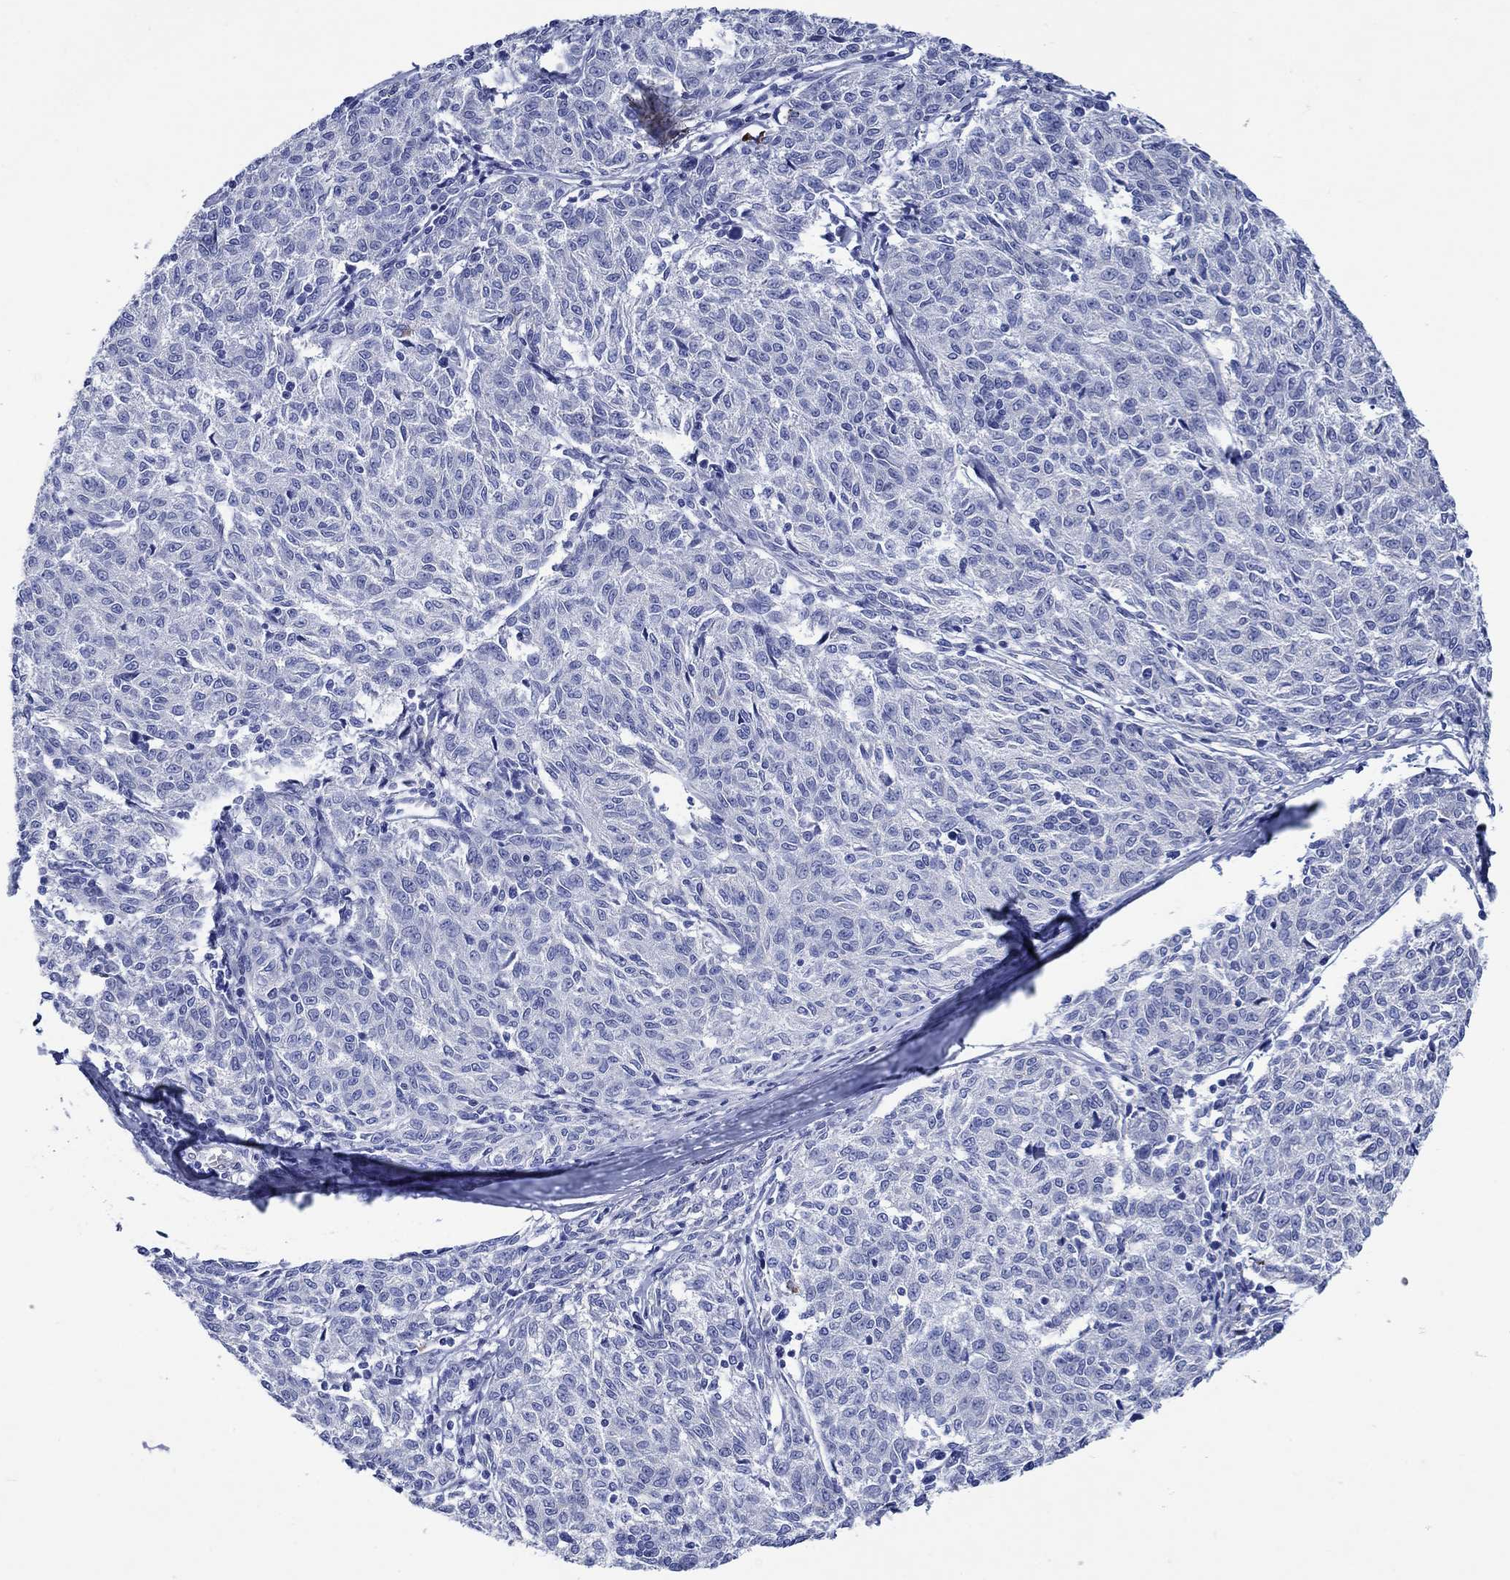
{"staining": {"intensity": "negative", "quantity": "none", "location": "none"}, "tissue": "melanoma", "cell_type": "Tumor cells", "image_type": "cancer", "snomed": [{"axis": "morphology", "description": "Malignant melanoma, NOS"}, {"axis": "topography", "description": "Skin"}], "caption": "Protein analysis of malignant melanoma demonstrates no significant positivity in tumor cells. (Immunohistochemistry, brightfield microscopy, high magnification).", "gene": "TRIM16", "patient": {"sex": "female", "age": 72}}